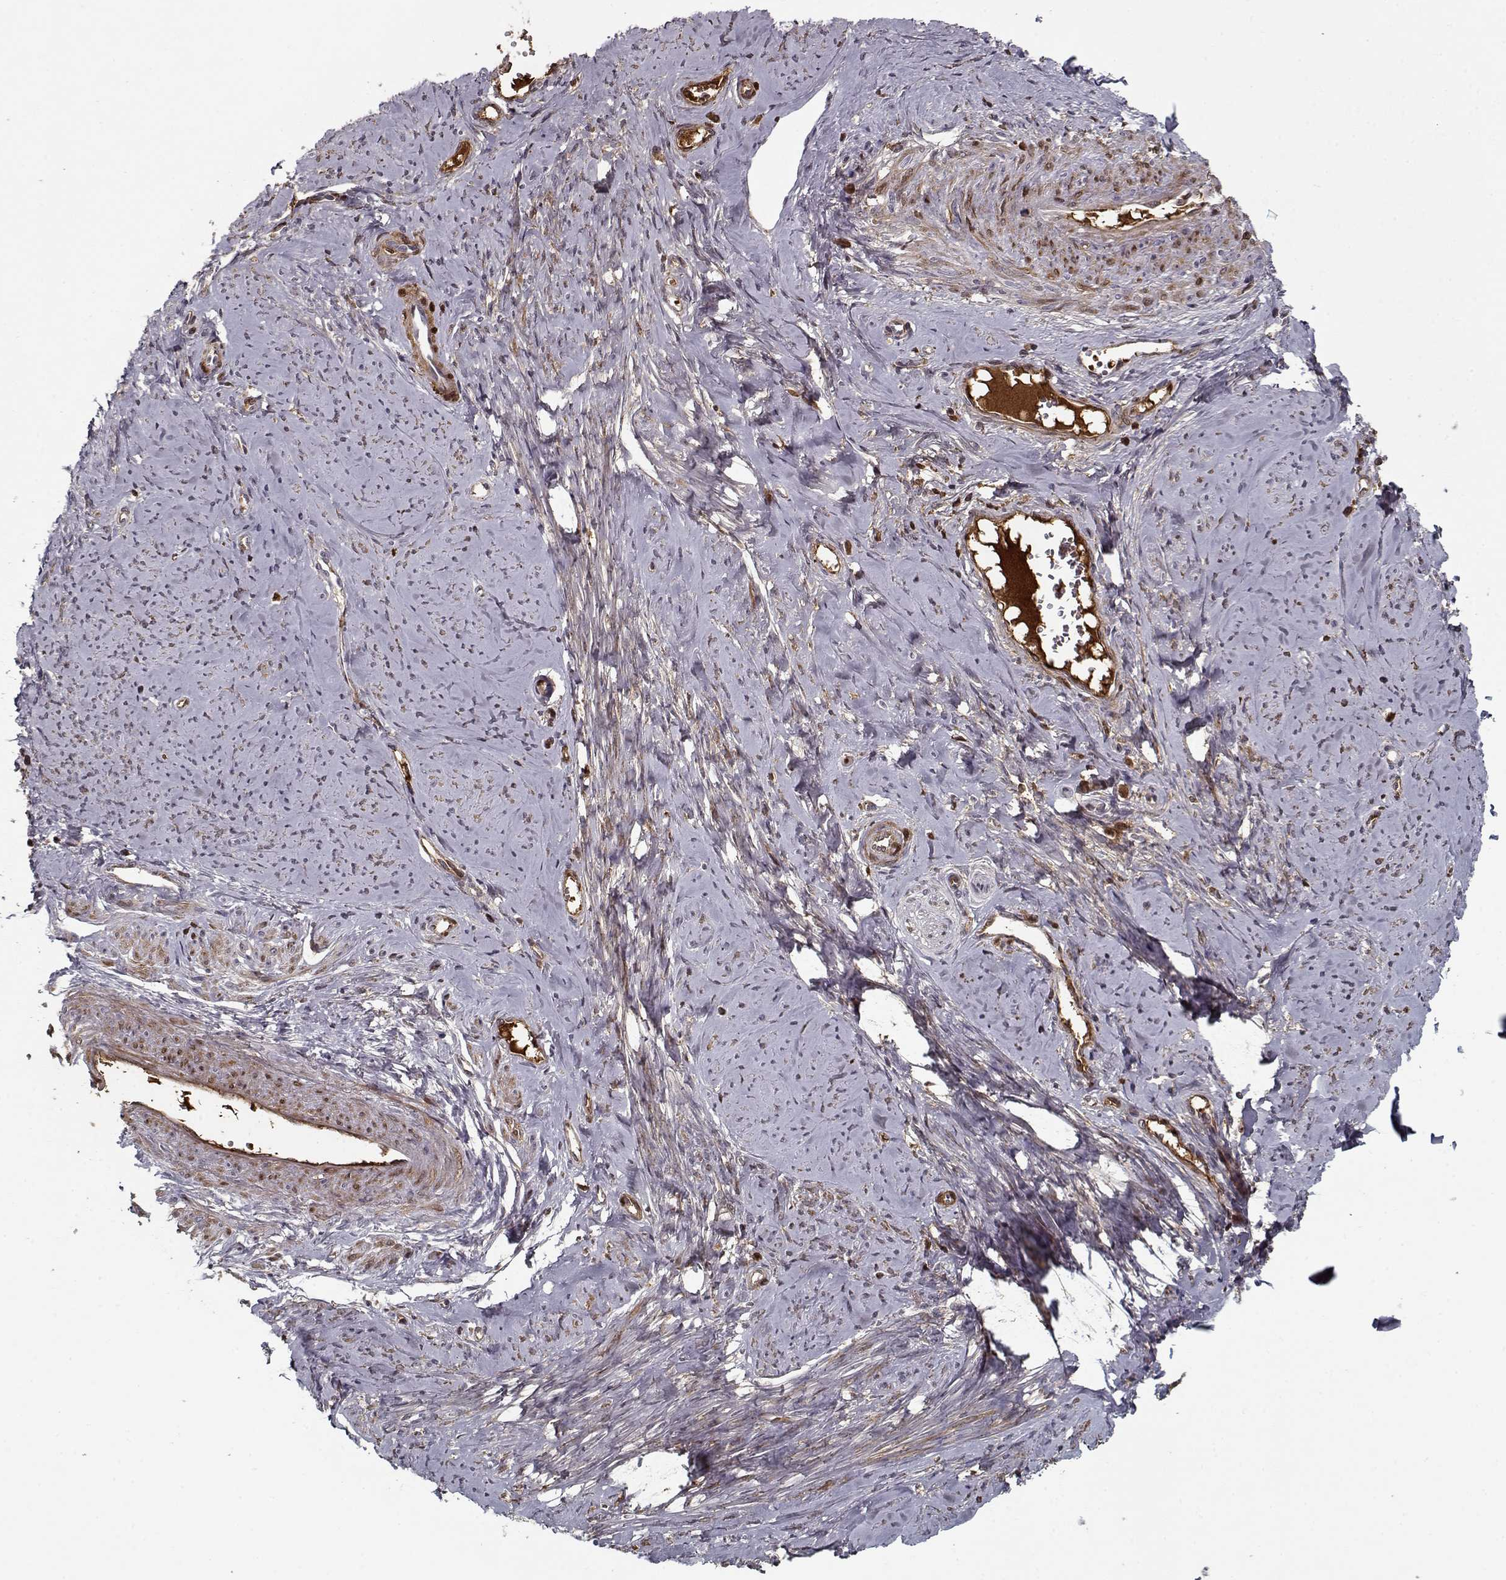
{"staining": {"intensity": "weak", "quantity": "<25%", "location": "cytoplasmic/membranous"}, "tissue": "smooth muscle", "cell_type": "Smooth muscle cells", "image_type": "normal", "snomed": [{"axis": "morphology", "description": "Normal tissue, NOS"}, {"axis": "topography", "description": "Smooth muscle"}], "caption": "Immunohistochemistry (IHC) photomicrograph of normal smooth muscle: smooth muscle stained with DAB exhibits no significant protein positivity in smooth muscle cells.", "gene": "AFM", "patient": {"sex": "female", "age": 48}}